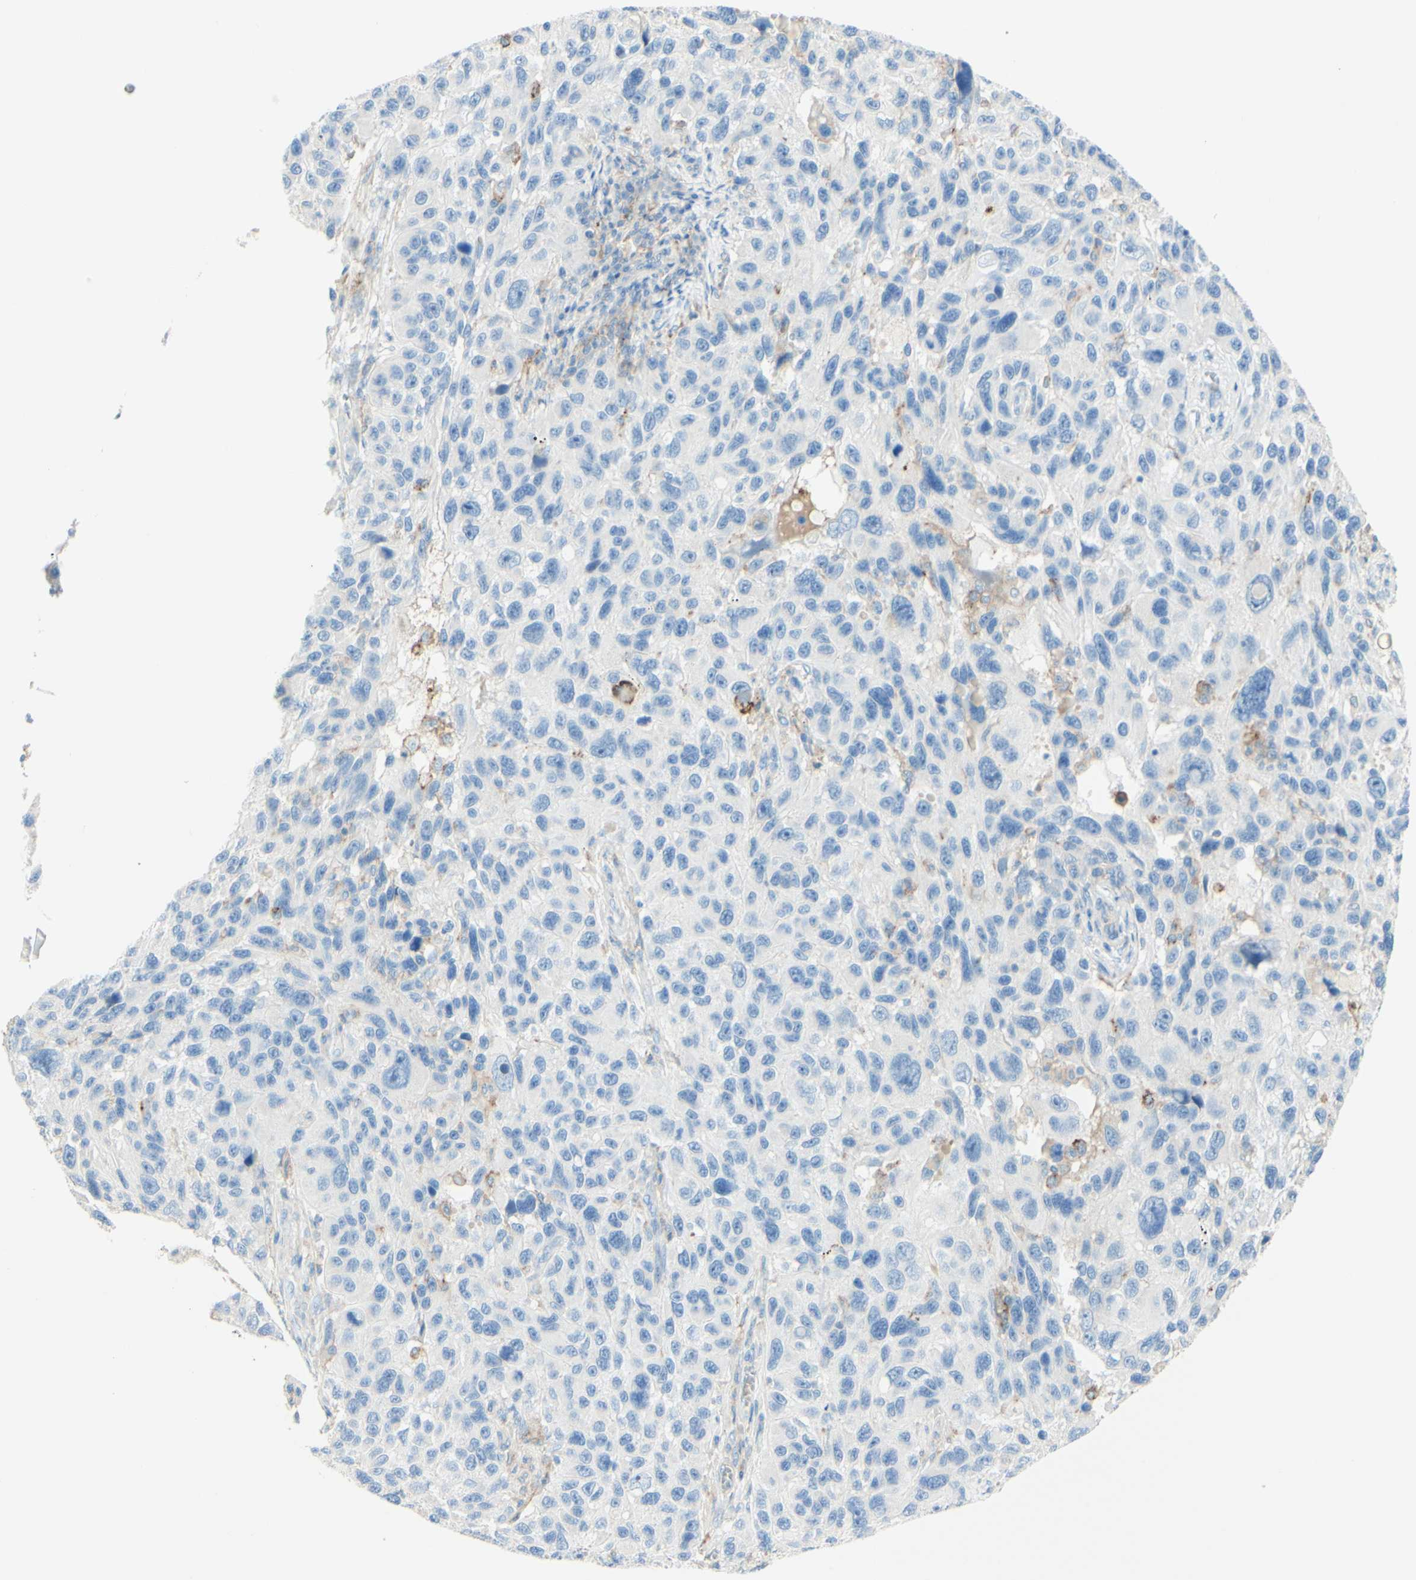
{"staining": {"intensity": "negative", "quantity": "none", "location": "none"}, "tissue": "melanoma", "cell_type": "Tumor cells", "image_type": "cancer", "snomed": [{"axis": "morphology", "description": "Malignant melanoma, NOS"}, {"axis": "topography", "description": "Skin"}], "caption": "Tumor cells are negative for protein expression in human melanoma. The staining was performed using DAB to visualize the protein expression in brown, while the nuclei were stained in blue with hematoxylin (Magnification: 20x).", "gene": "ALCAM", "patient": {"sex": "male", "age": 53}}